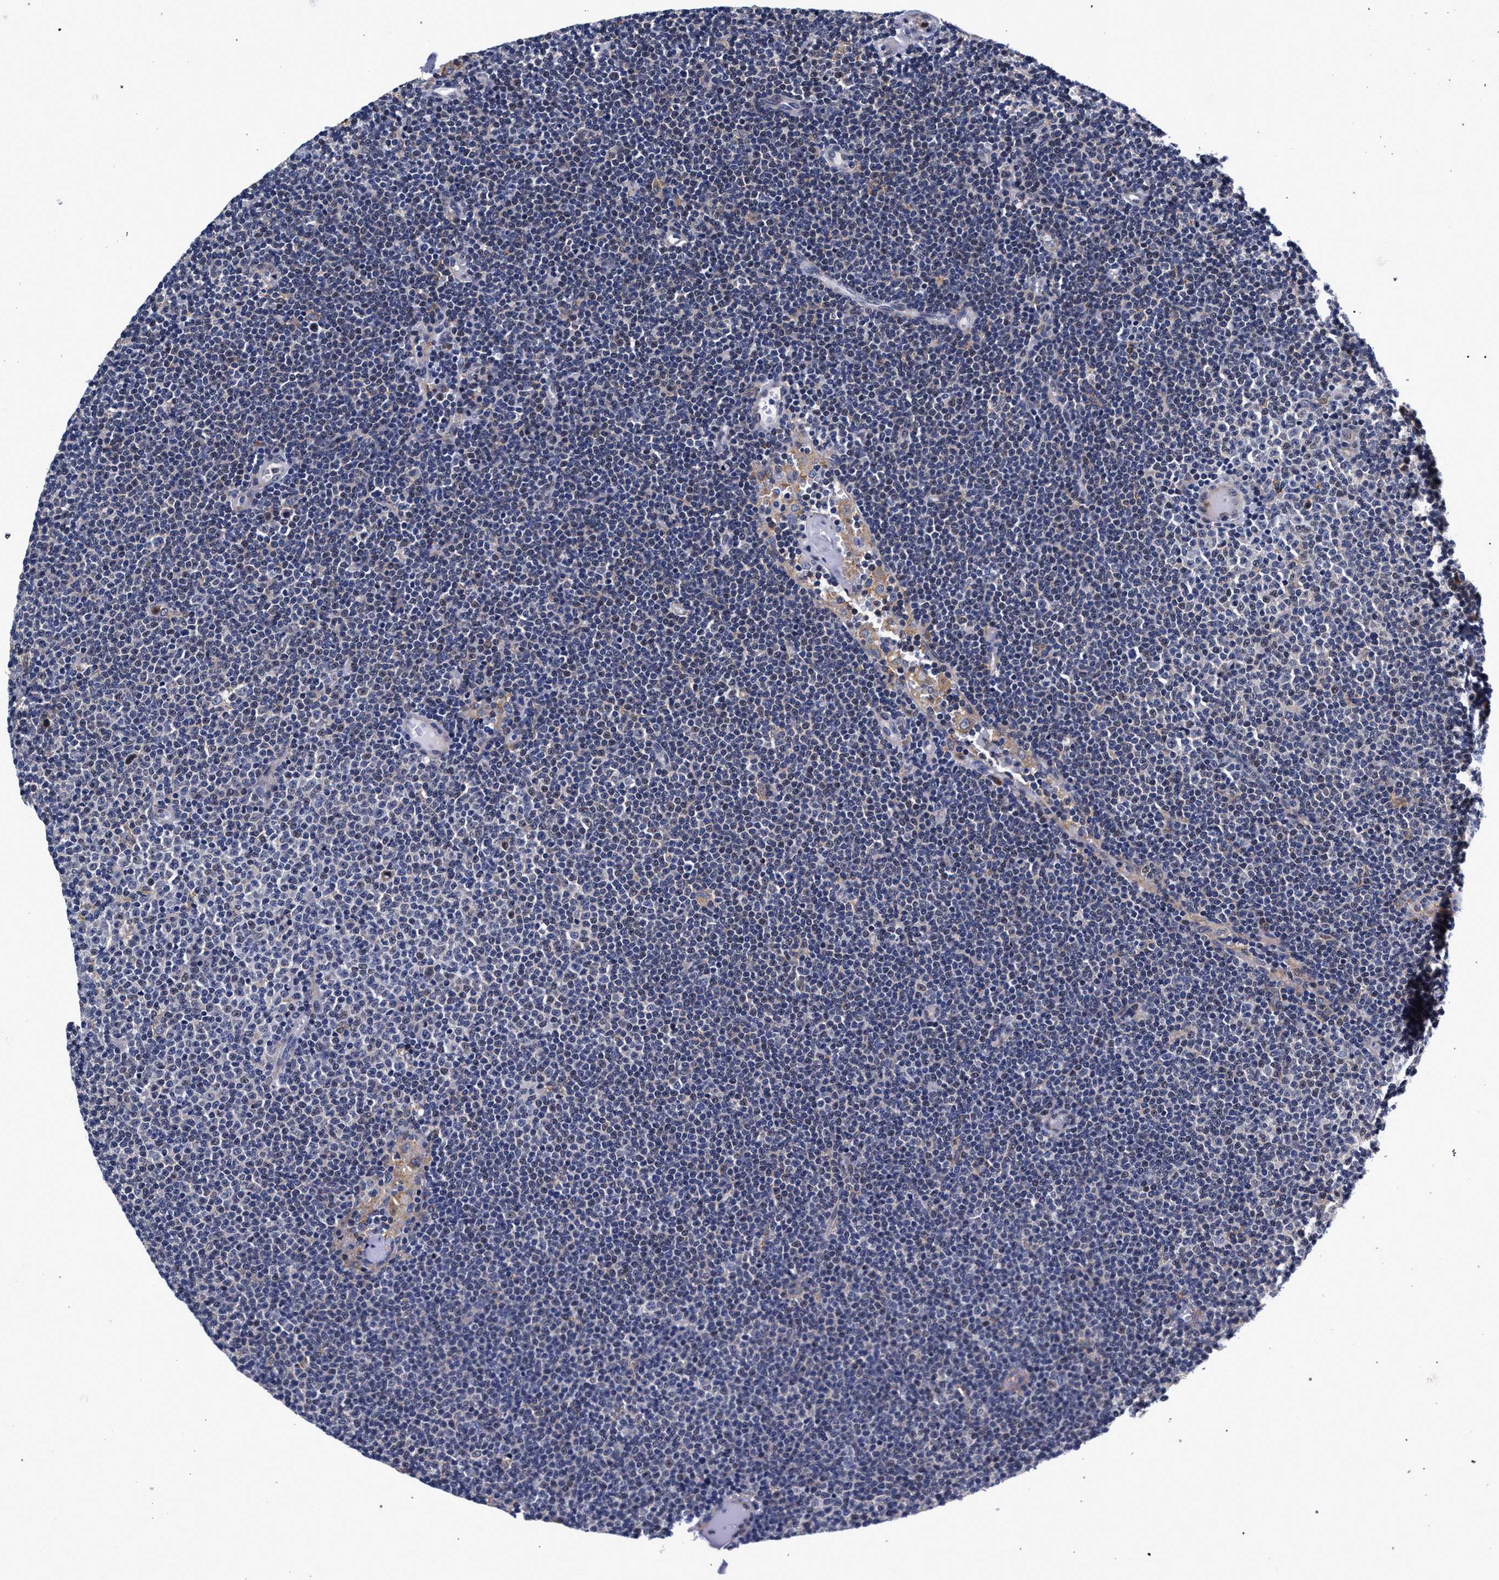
{"staining": {"intensity": "negative", "quantity": "none", "location": "none"}, "tissue": "lymphoma", "cell_type": "Tumor cells", "image_type": "cancer", "snomed": [{"axis": "morphology", "description": "Malignant lymphoma, non-Hodgkin's type, Low grade"}, {"axis": "topography", "description": "Lymph node"}], "caption": "Tumor cells are negative for protein expression in human lymphoma. Nuclei are stained in blue.", "gene": "ZNF462", "patient": {"sex": "female", "age": 53}}